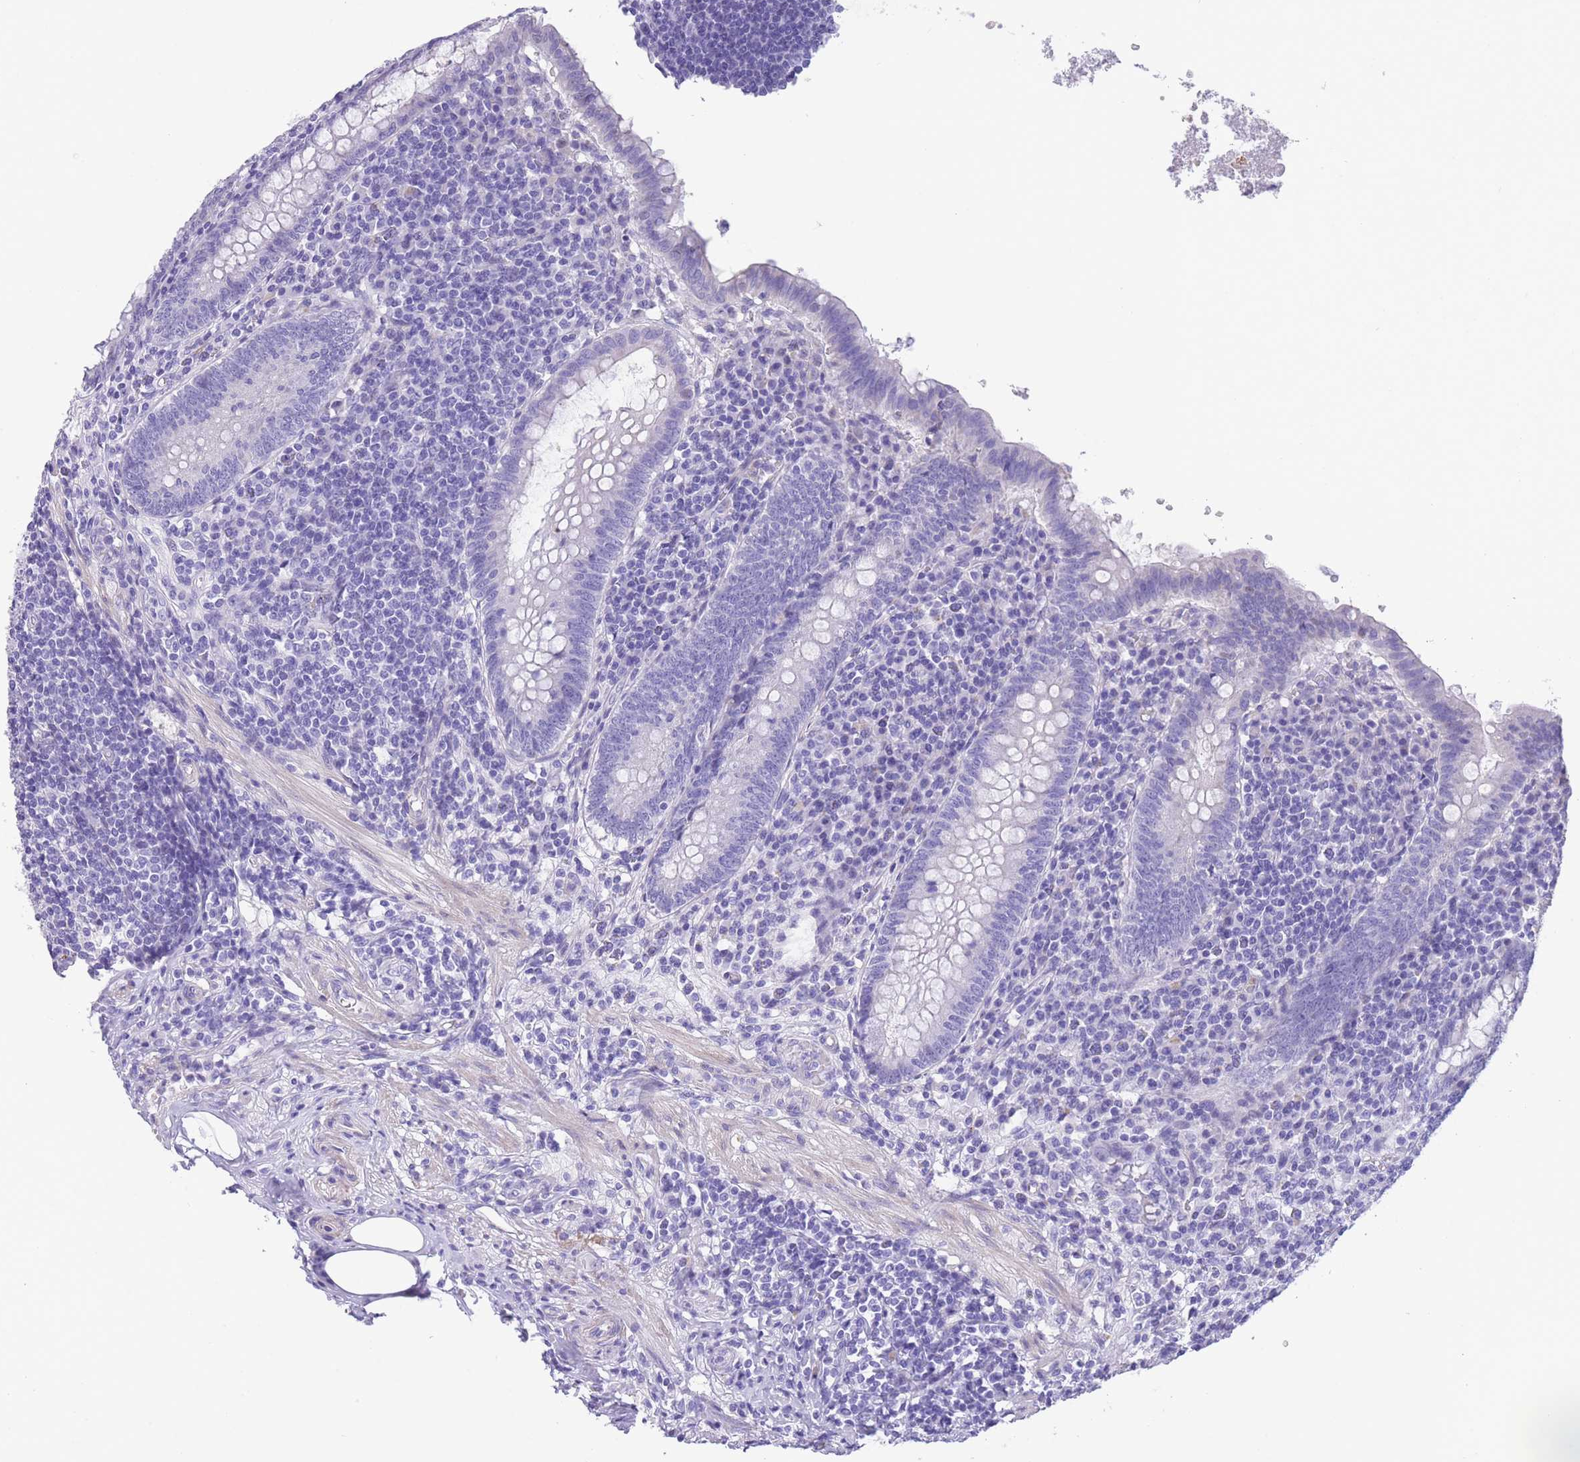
{"staining": {"intensity": "negative", "quantity": "none", "location": "none"}, "tissue": "appendix", "cell_type": "Glandular cells", "image_type": "normal", "snomed": [{"axis": "morphology", "description": "Normal tissue, NOS"}, {"axis": "topography", "description": "Appendix"}], "caption": "Glandular cells are negative for protein expression in normal human appendix. (DAB (3,3'-diaminobenzidine) IHC, high magnification).", "gene": "RAI2", "patient": {"sex": "male", "age": 83}}